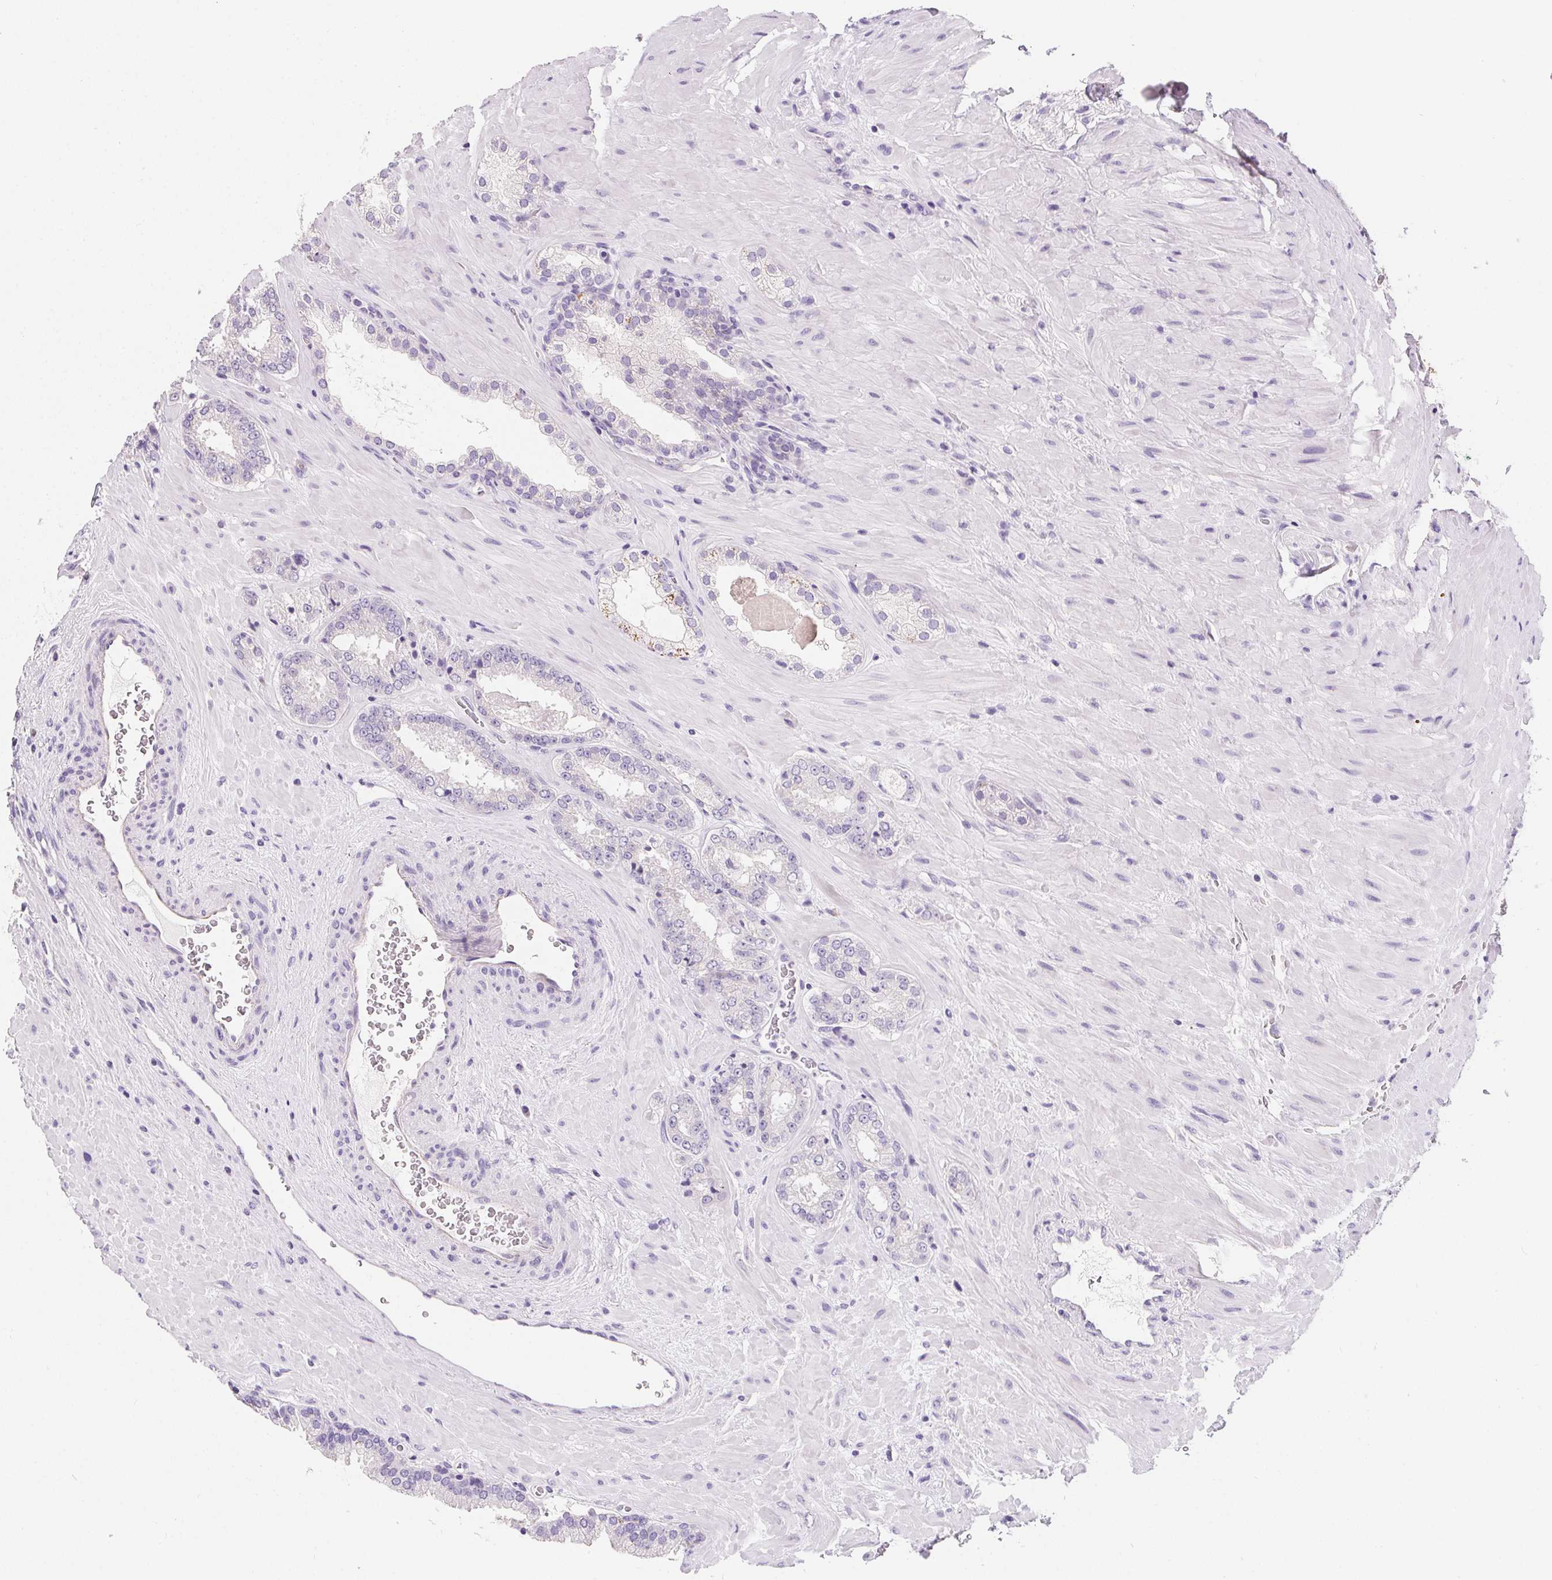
{"staining": {"intensity": "negative", "quantity": "none", "location": "none"}, "tissue": "prostate cancer", "cell_type": "Tumor cells", "image_type": "cancer", "snomed": [{"axis": "morphology", "description": "Adenocarcinoma, NOS"}, {"axis": "topography", "description": "Prostate"}], "caption": "There is no significant expression in tumor cells of prostate cancer.", "gene": "AQP5", "patient": {"sex": "male", "age": 63}}